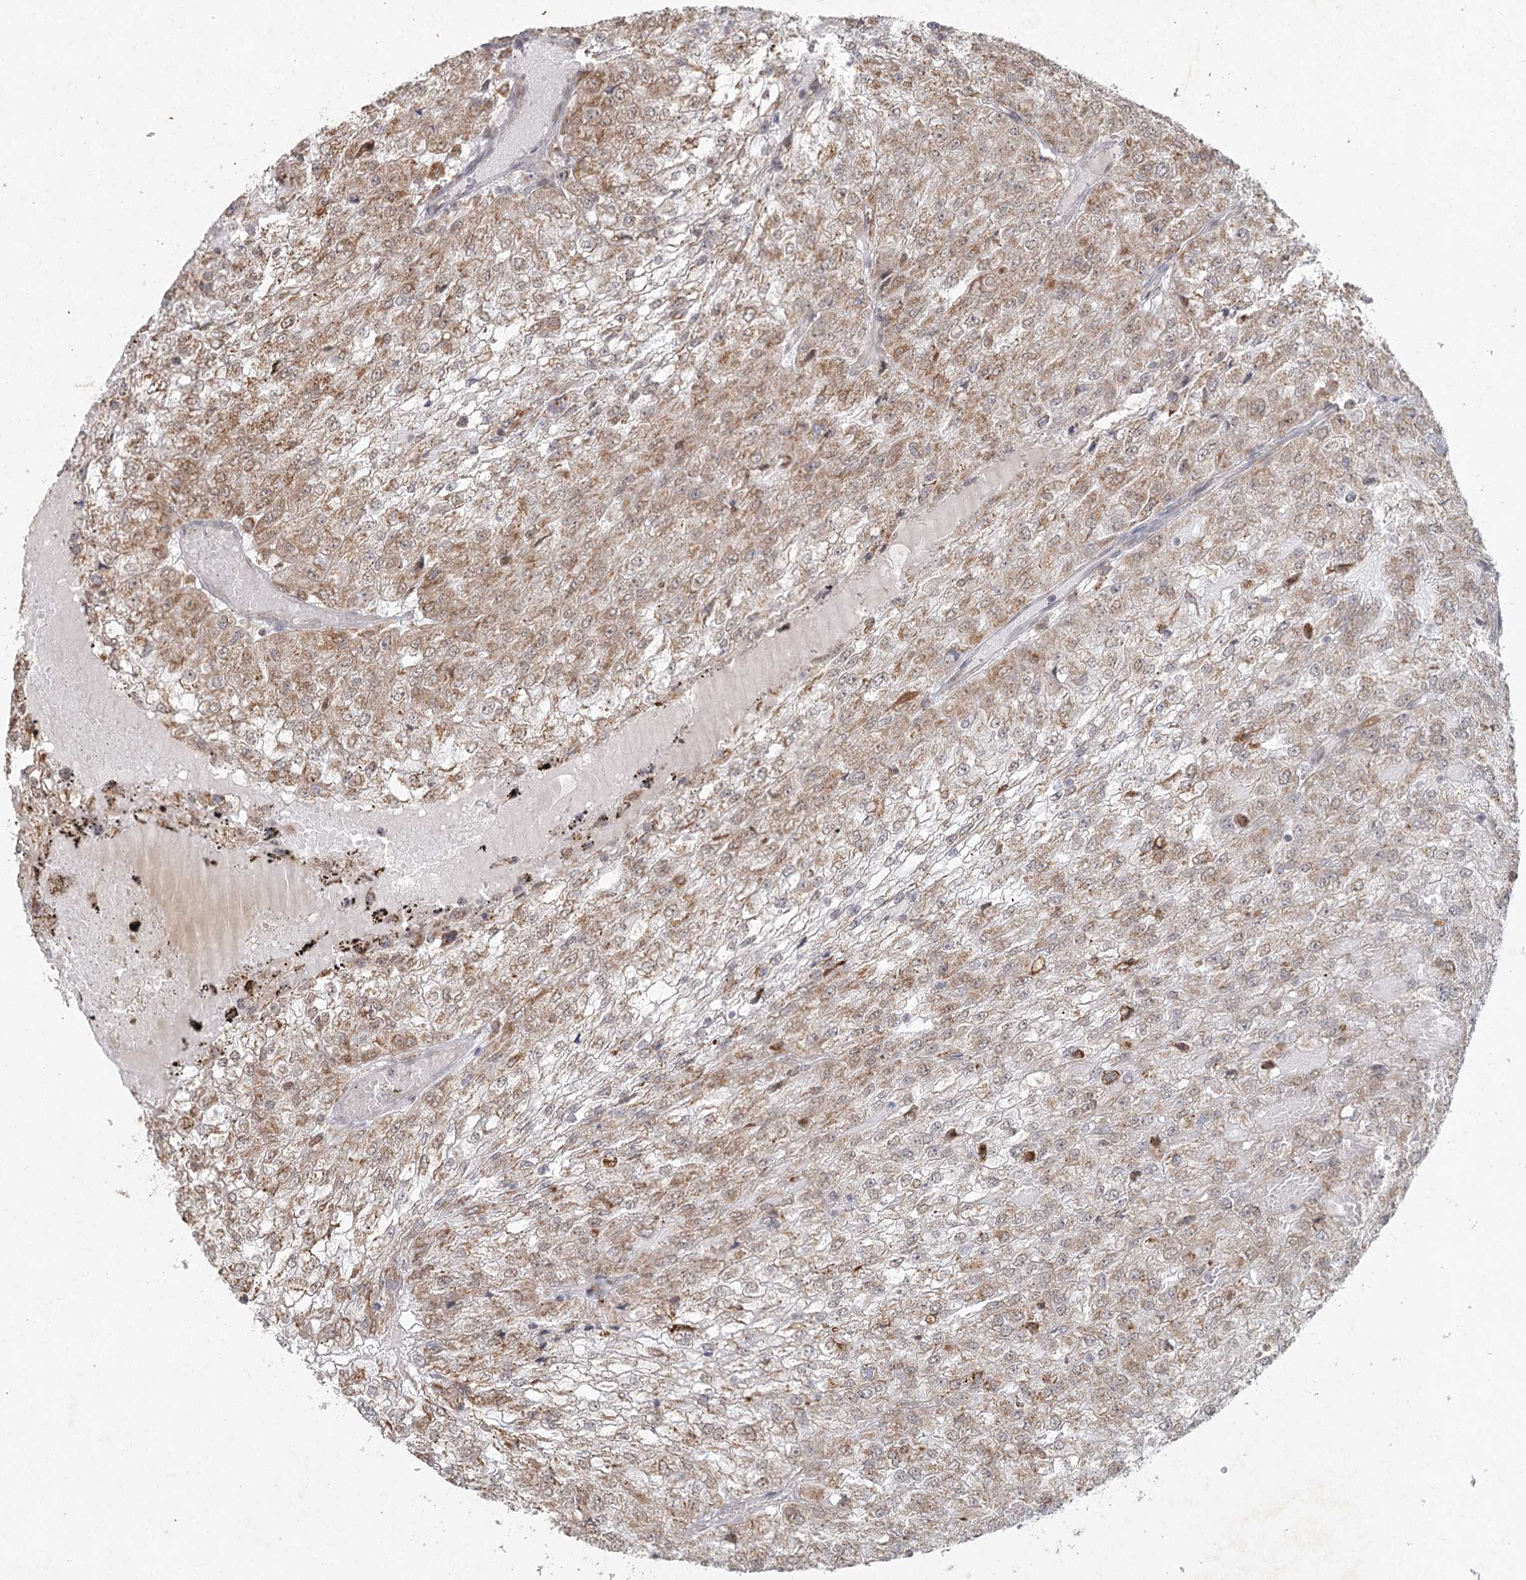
{"staining": {"intensity": "moderate", "quantity": ">75%", "location": "cytoplasmic/membranous,nuclear"}, "tissue": "renal cancer", "cell_type": "Tumor cells", "image_type": "cancer", "snomed": [{"axis": "morphology", "description": "Adenocarcinoma, NOS"}, {"axis": "topography", "description": "Kidney"}], "caption": "Renal cancer (adenocarcinoma) tissue reveals moderate cytoplasmic/membranous and nuclear expression in about >75% of tumor cells", "gene": "LACTB", "patient": {"sex": "female", "age": 54}}